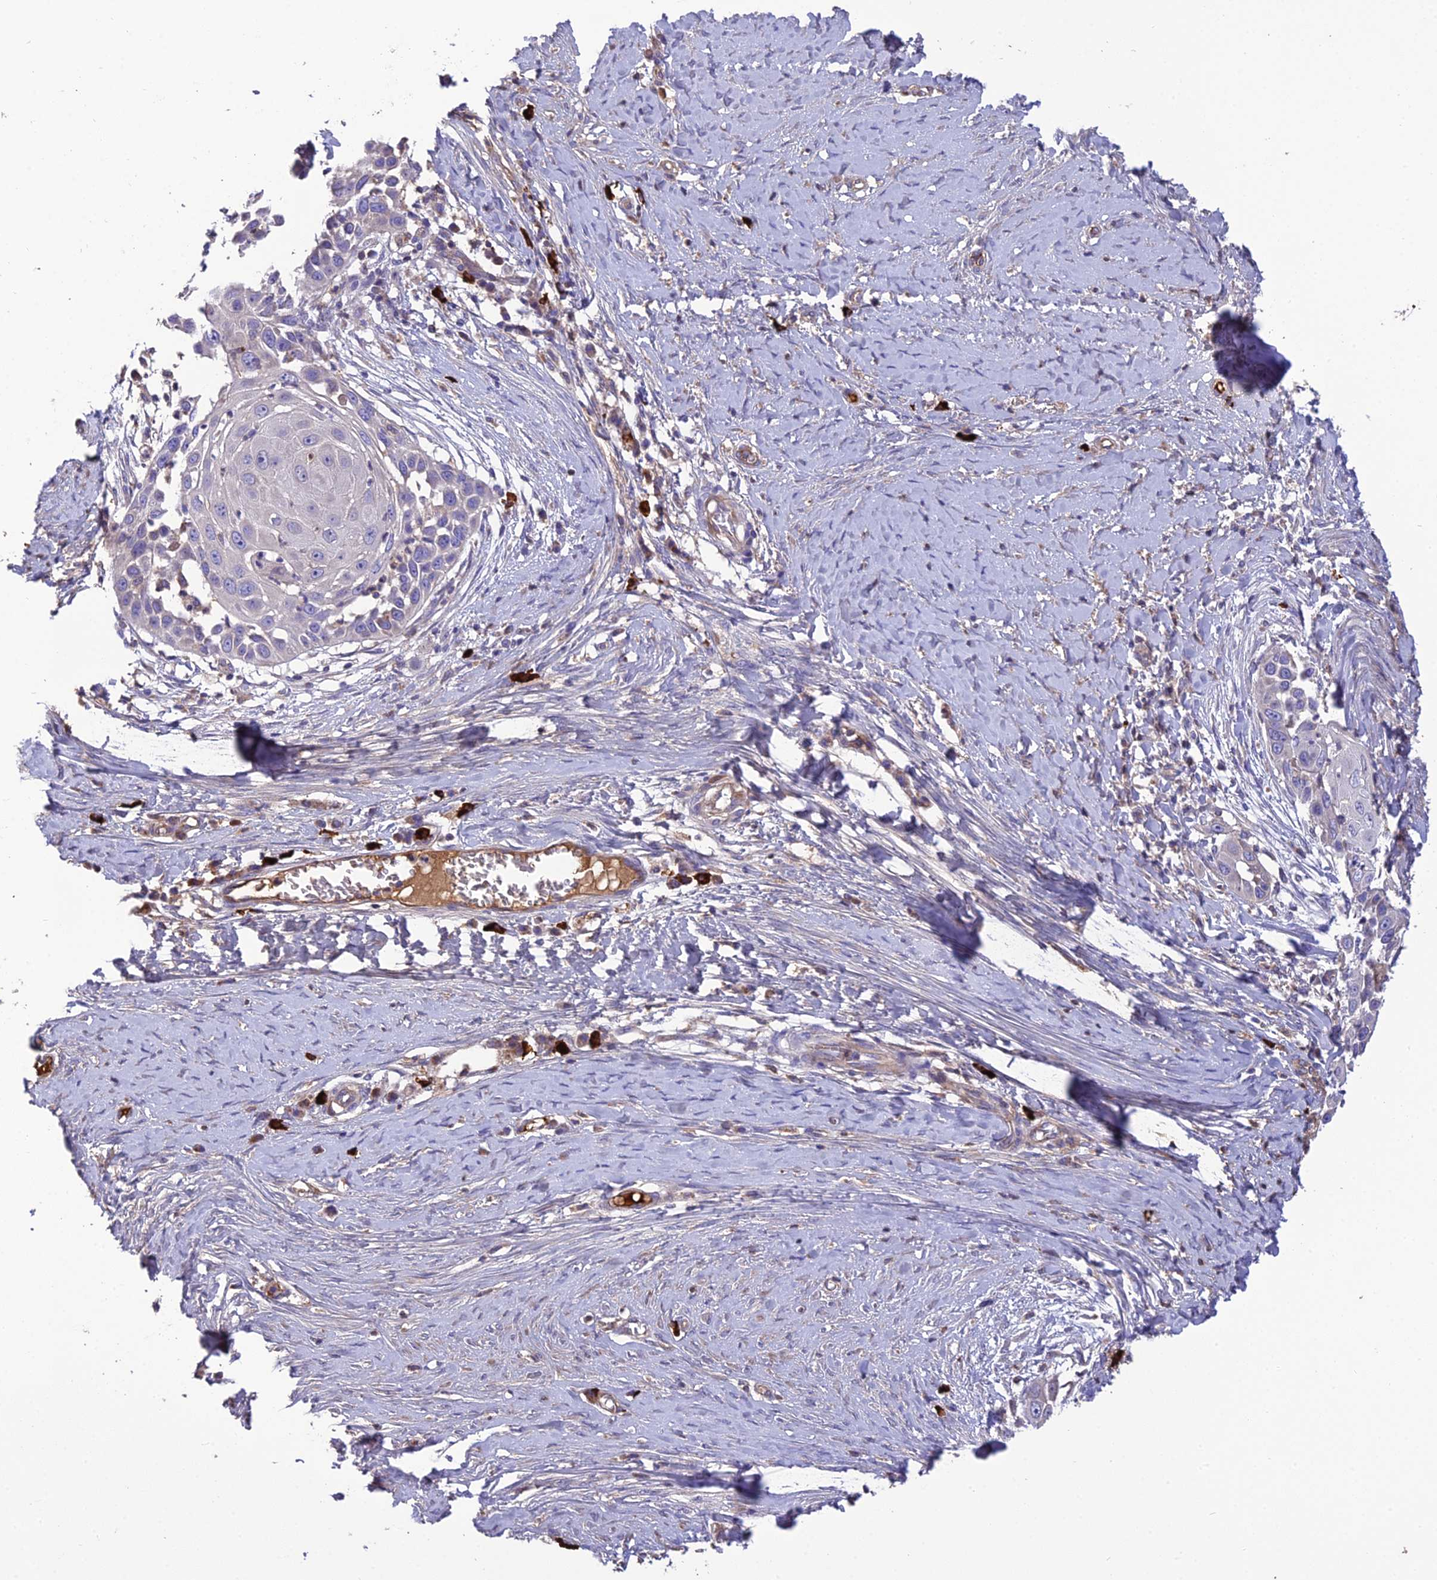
{"staining": {"intensity": "negative", "quantity": "none", "location": "none"}, "tissue": "skin cancer", "cell_type": "Tumor cells", "image_type": "cancer", "snomed": [{"axis": "morphology", "description": "Squamous cell carcinoma, NOS"}, {"axis": "topography", "description": "Skin"}], "caption": "DAB (3,3'-diaminobenzidine) immunohistochemical staining of human skin squamous cell carcinoma shows no significant positivity in tumor cells. (DAB (3,3'-diaminobenzidine) immunohistochemistry (IHC) visualized using brightfield microscopy, high magnification).", "gene": "MIOS", "patient": {"sex": "female", "age": 44}}